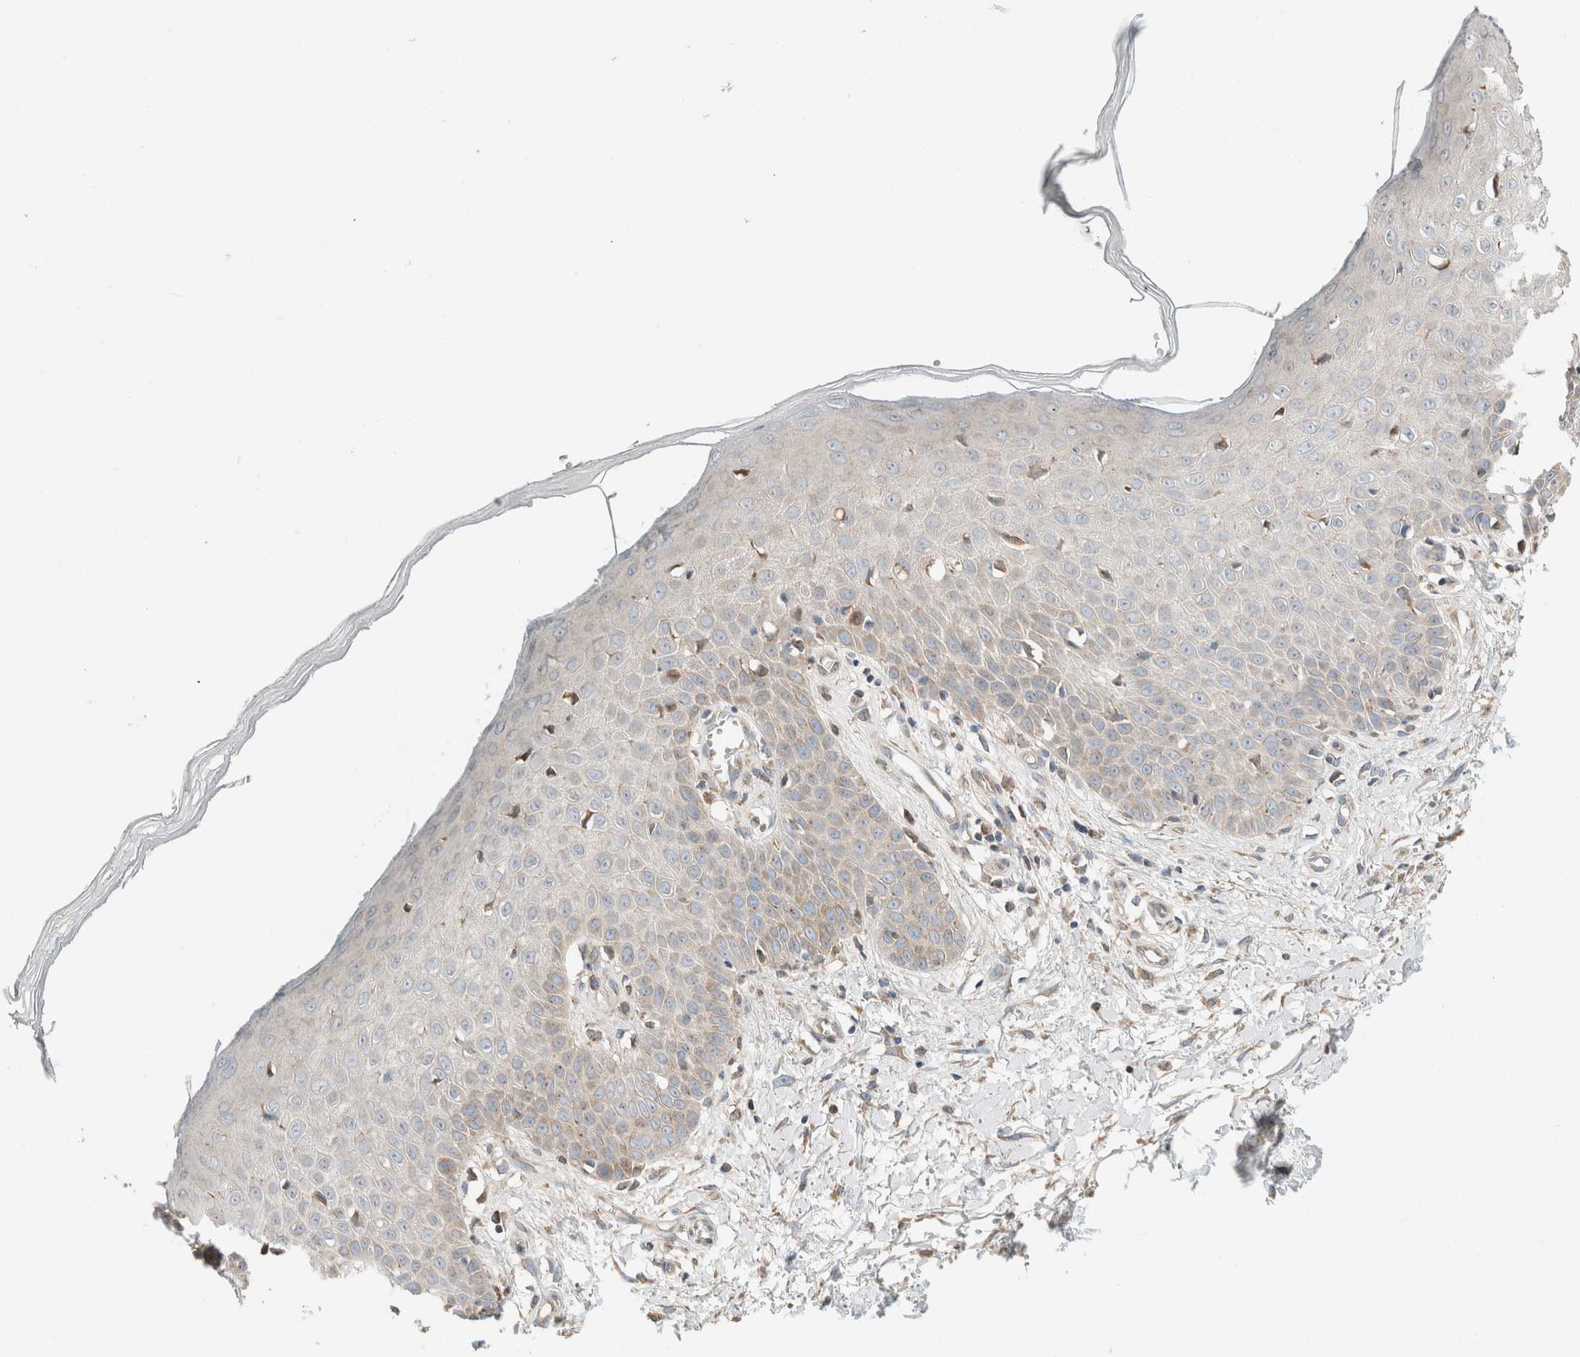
{"staining": {"intensity": "moderate", "quantity": ">75%", "location": "cytoplasmic/membranous"}, "tissue": "skin", "cell_type": "Fibroblasts", "image_type": "normal", "snomed": [{"axis": "morphology", "description": "Normal tissue, NOS"}, {"axis": "morphology", "description": "Inflammation, NOS"}, {"axis": "topography", "description": "Skin"}], "caption": "Immunohistochemical staining of benign human skin reveals >75% levels of moderate cytoplasmic/membranous protein expression in approximately >75% of fibroblasts.", "gene": "PCM1", "patient": {"sex": "female", "age": 44}}